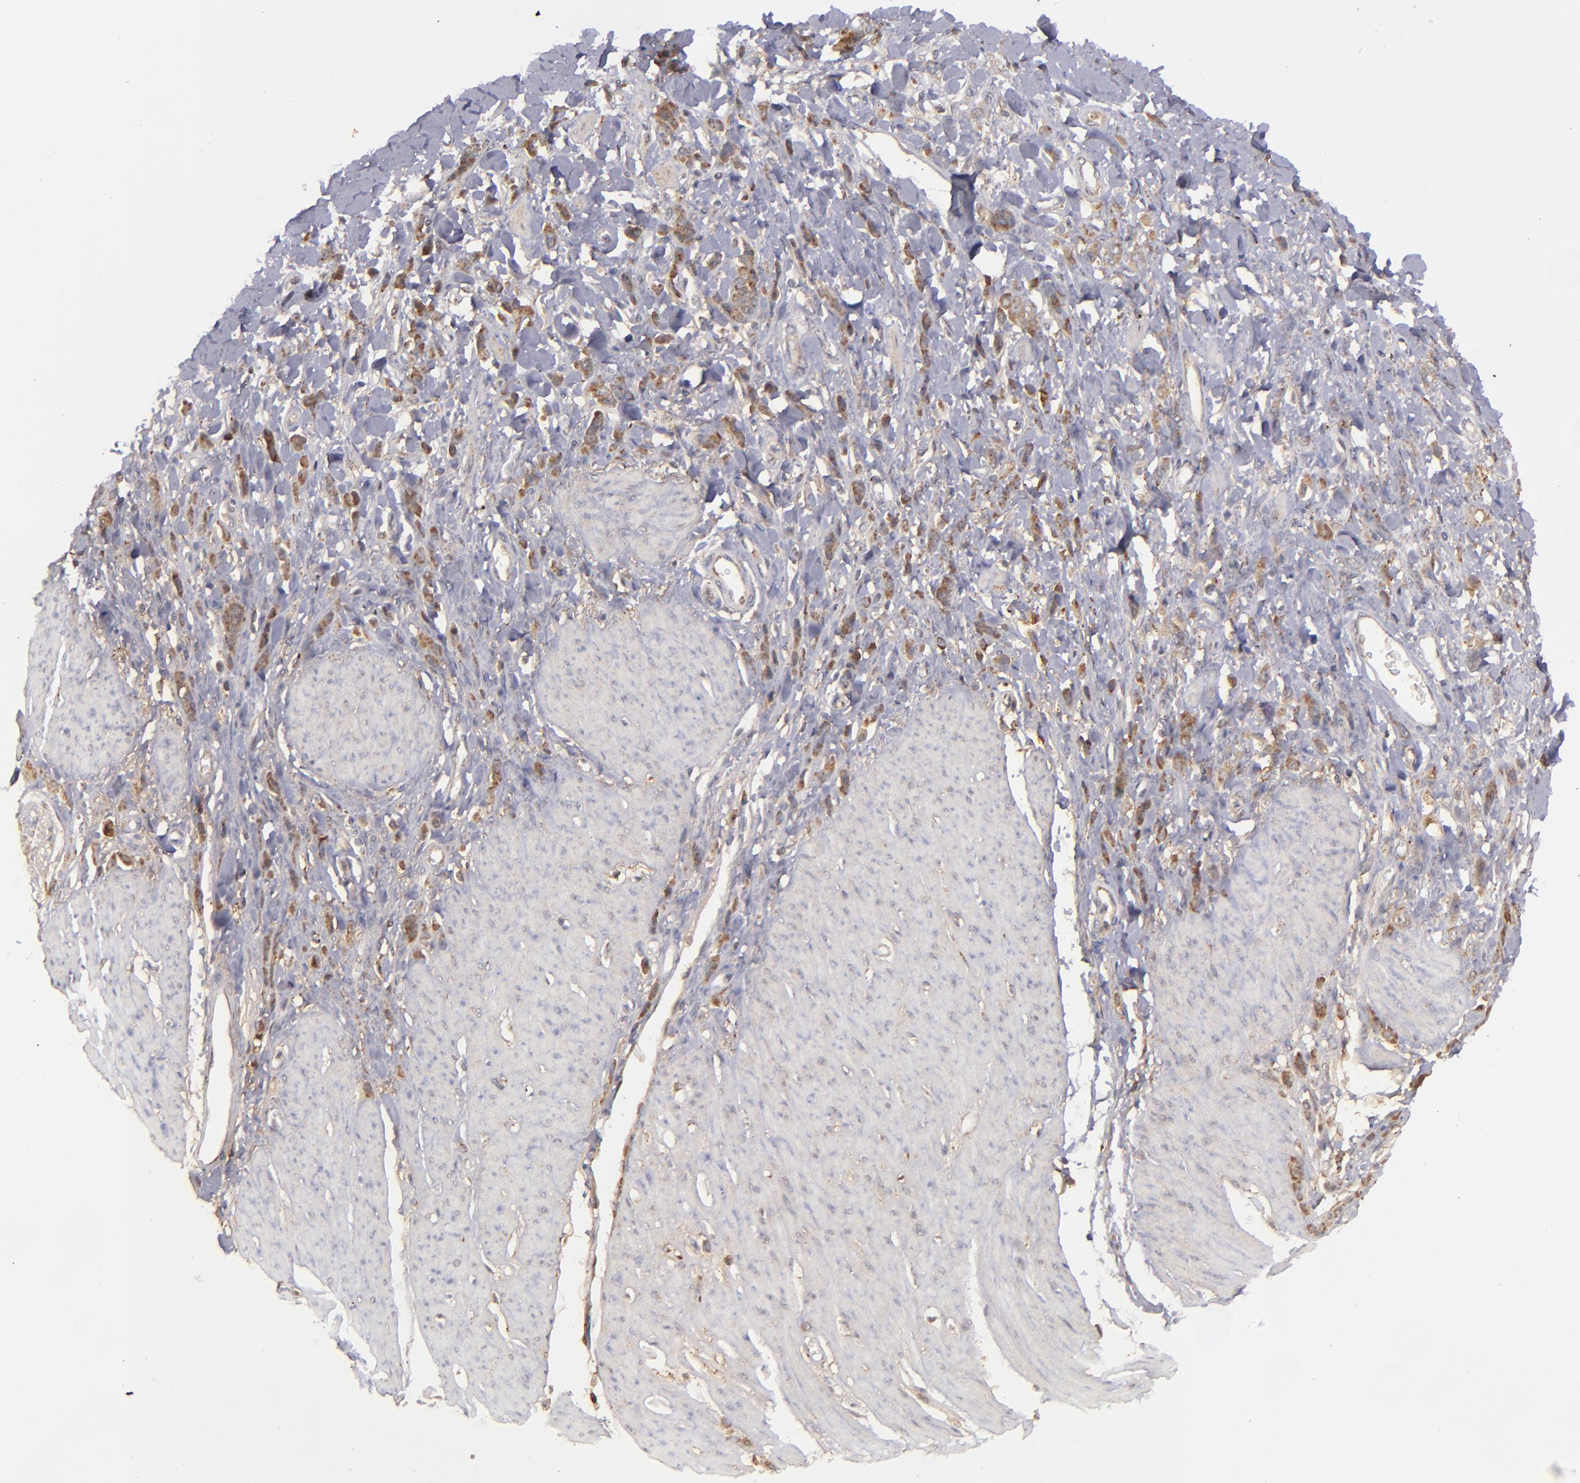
{"staining": {"intensity": "moderate", "quantity": ">75%", "location": "cytoplasmic/membranous"}, "tissue": "stomach cancer", "cell_type": "Tumor cells", "image_type": "cancer", "snomed": [{"axis": "morphology", "description": "Normal tissue, NOS"}, {"axis": "morphology", "description": "Adenocarcinoma, NOS"}, {"axis": "topography", "description": "Stomach"}], "caption": "An immunohistochemistry micrograph of neoplastic tissue is shown. Protein staining in brown shows moderate cytoplasmic/membranous positivity in adenocarcinoma (stomach) within tumor cells. Immunohistochemistry (ihc) stains the protein of interest in brown and the nuclei are stained blue.", "gene": "ZFYVE1", "patient": {"sex": "male", "age": 82}}